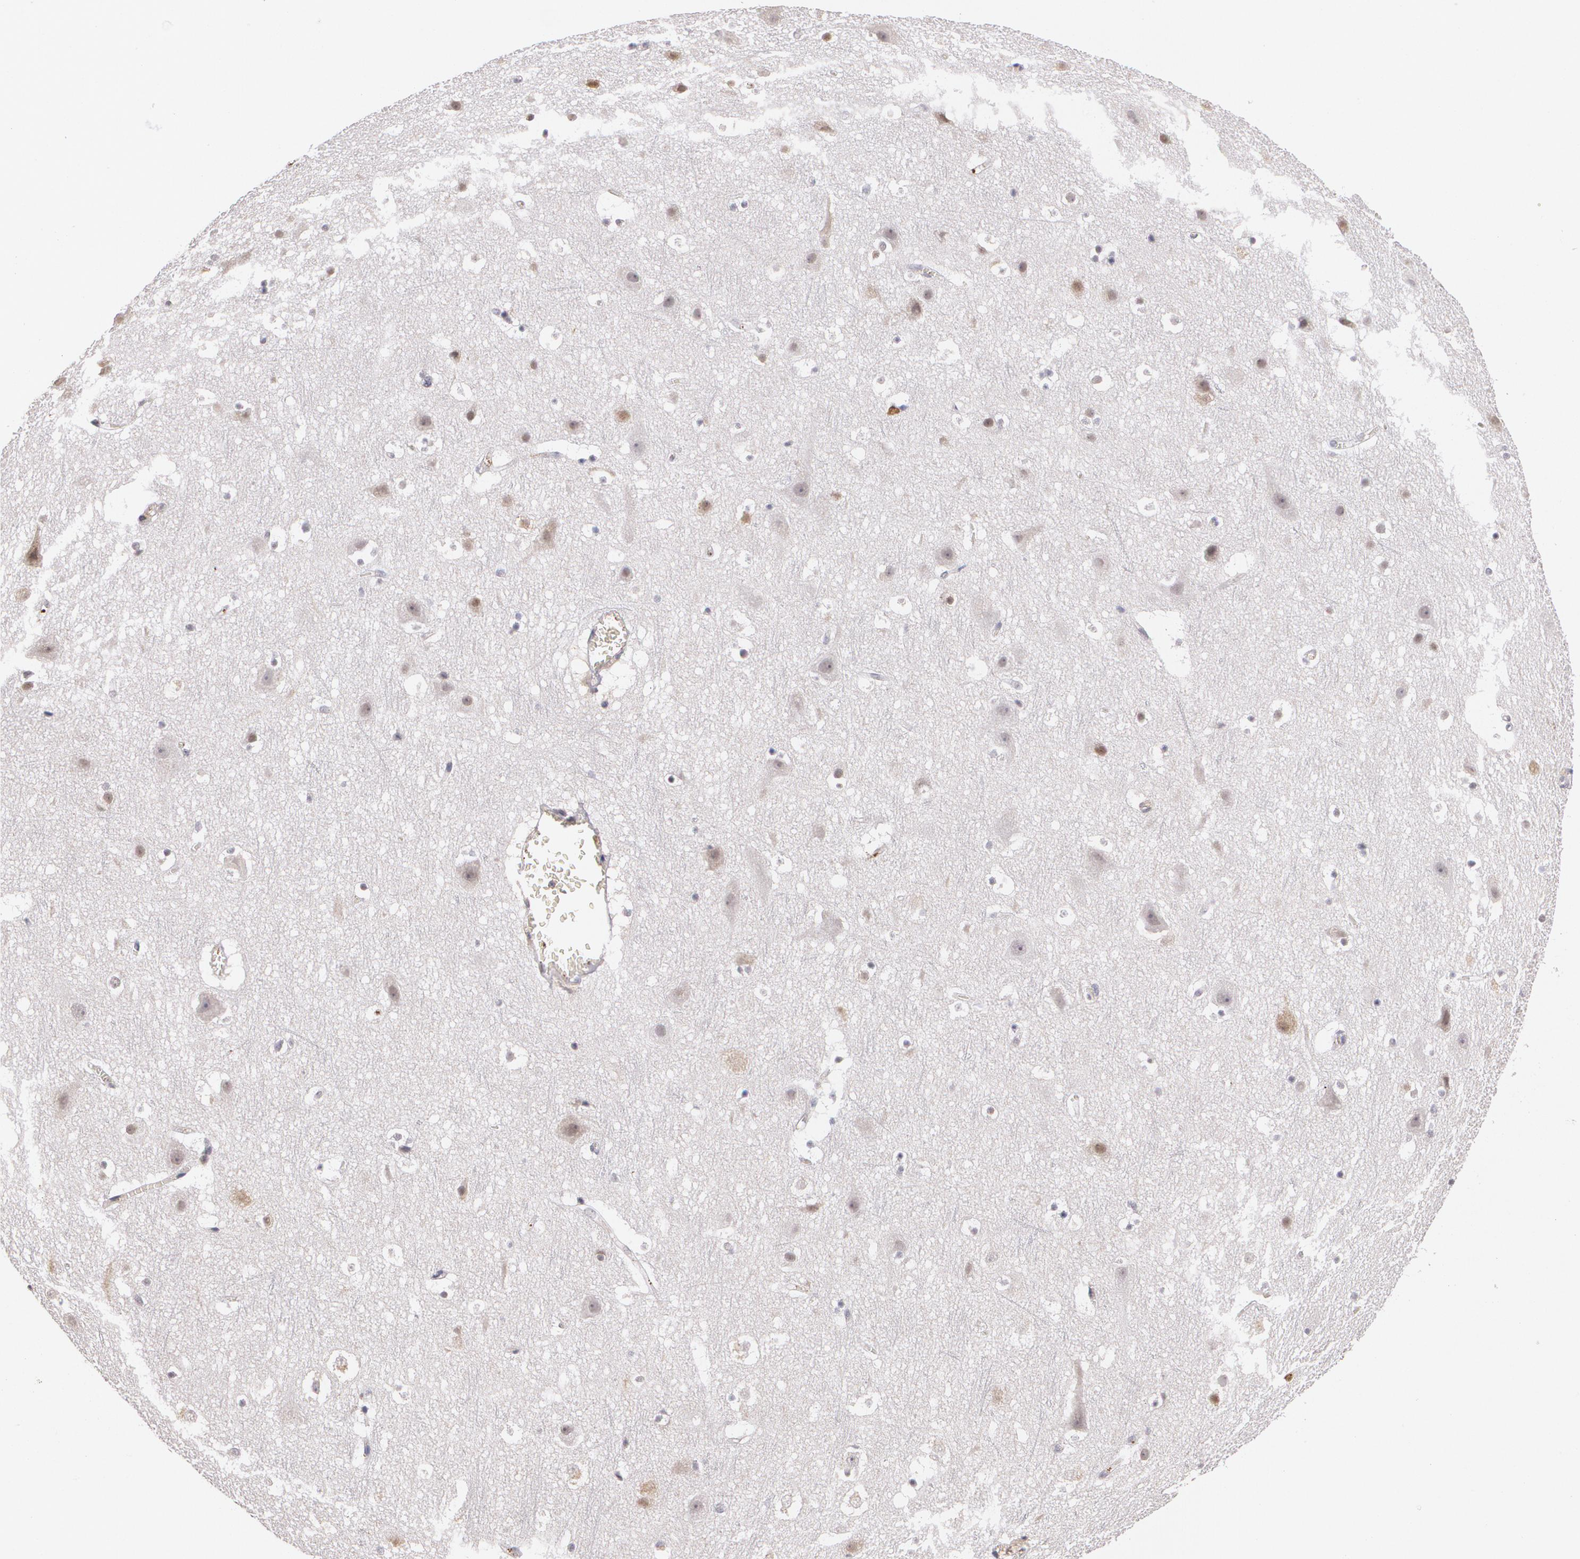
{"staining": {"intensity": "negative", "quantity": "none", "location": "none"}, "tissue": "cerebral cortex", "cell_type": "Endothelial cells", "image_type": "normal", "snomed": [{"axis": "morphology", "description": "Normal tissue, NOS"}, {"axis": "topography", "description": "Cerebral cortex"}], "caption": "Cerebral cortex stained for a protein using immunohistochemistry reveals no positivity endothelial cells.", "gene": "PTS", "patient": {"sex": "male", "age": 45}}